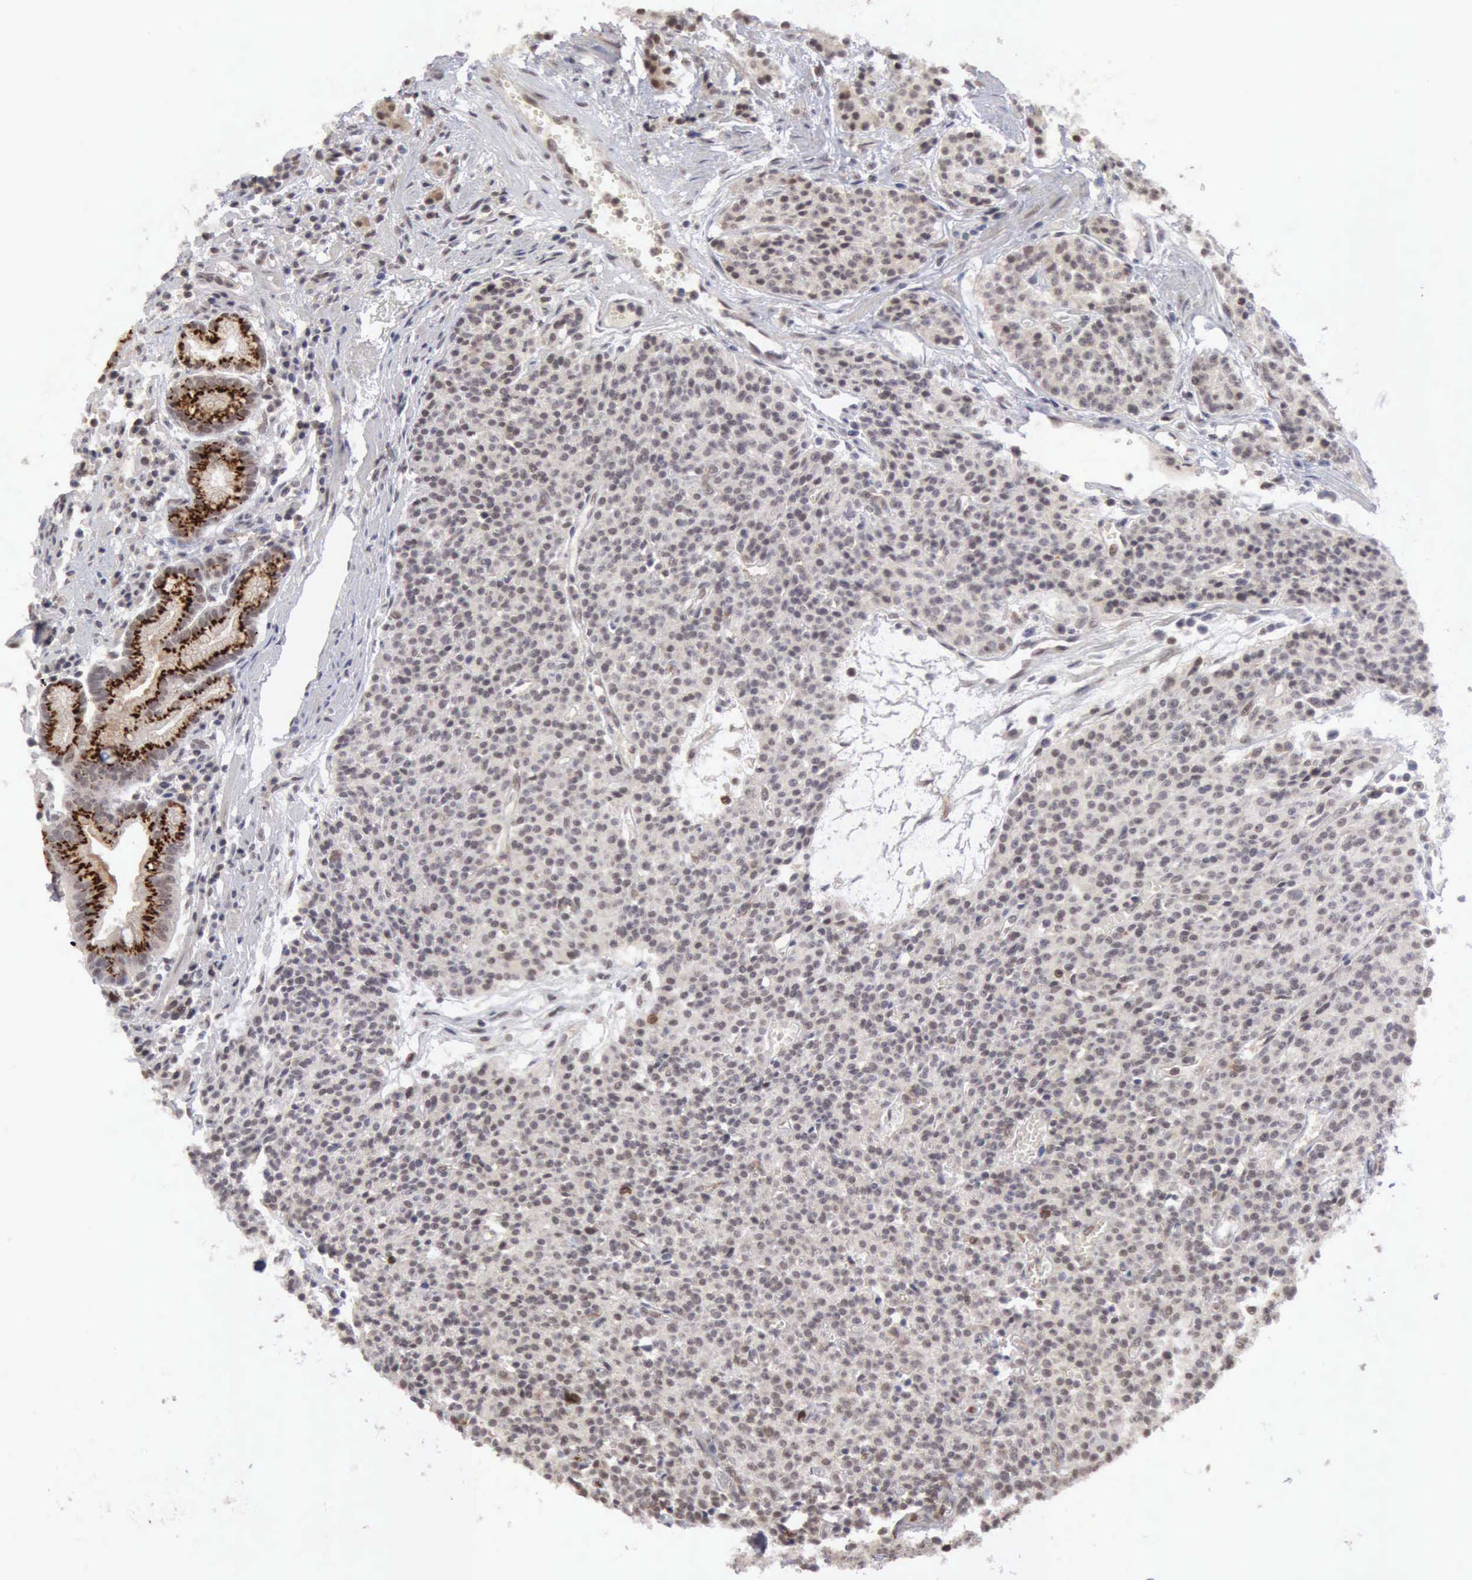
{"staining": {"intensity": "weak", "quantity": ">75%", "location": "cytoplasmic/membranous"}, "tissue": "carcinoid", "cell_type": "Tumor cells", "image_type": "cancer", "snomed": [{"axis": "morphology", "description": "Carcinoid, malignant, NOS"}, {"axis": "topography", "description": "Stomach"}], "caption": "Brown immunohistochemical staining in malignant carcinoid exhibits weak cytoplasmic/membranous positivity in about >75% of tumor cells.", "gene": "CDKN2A", "patient": {"sex": "female", "age": 76}}